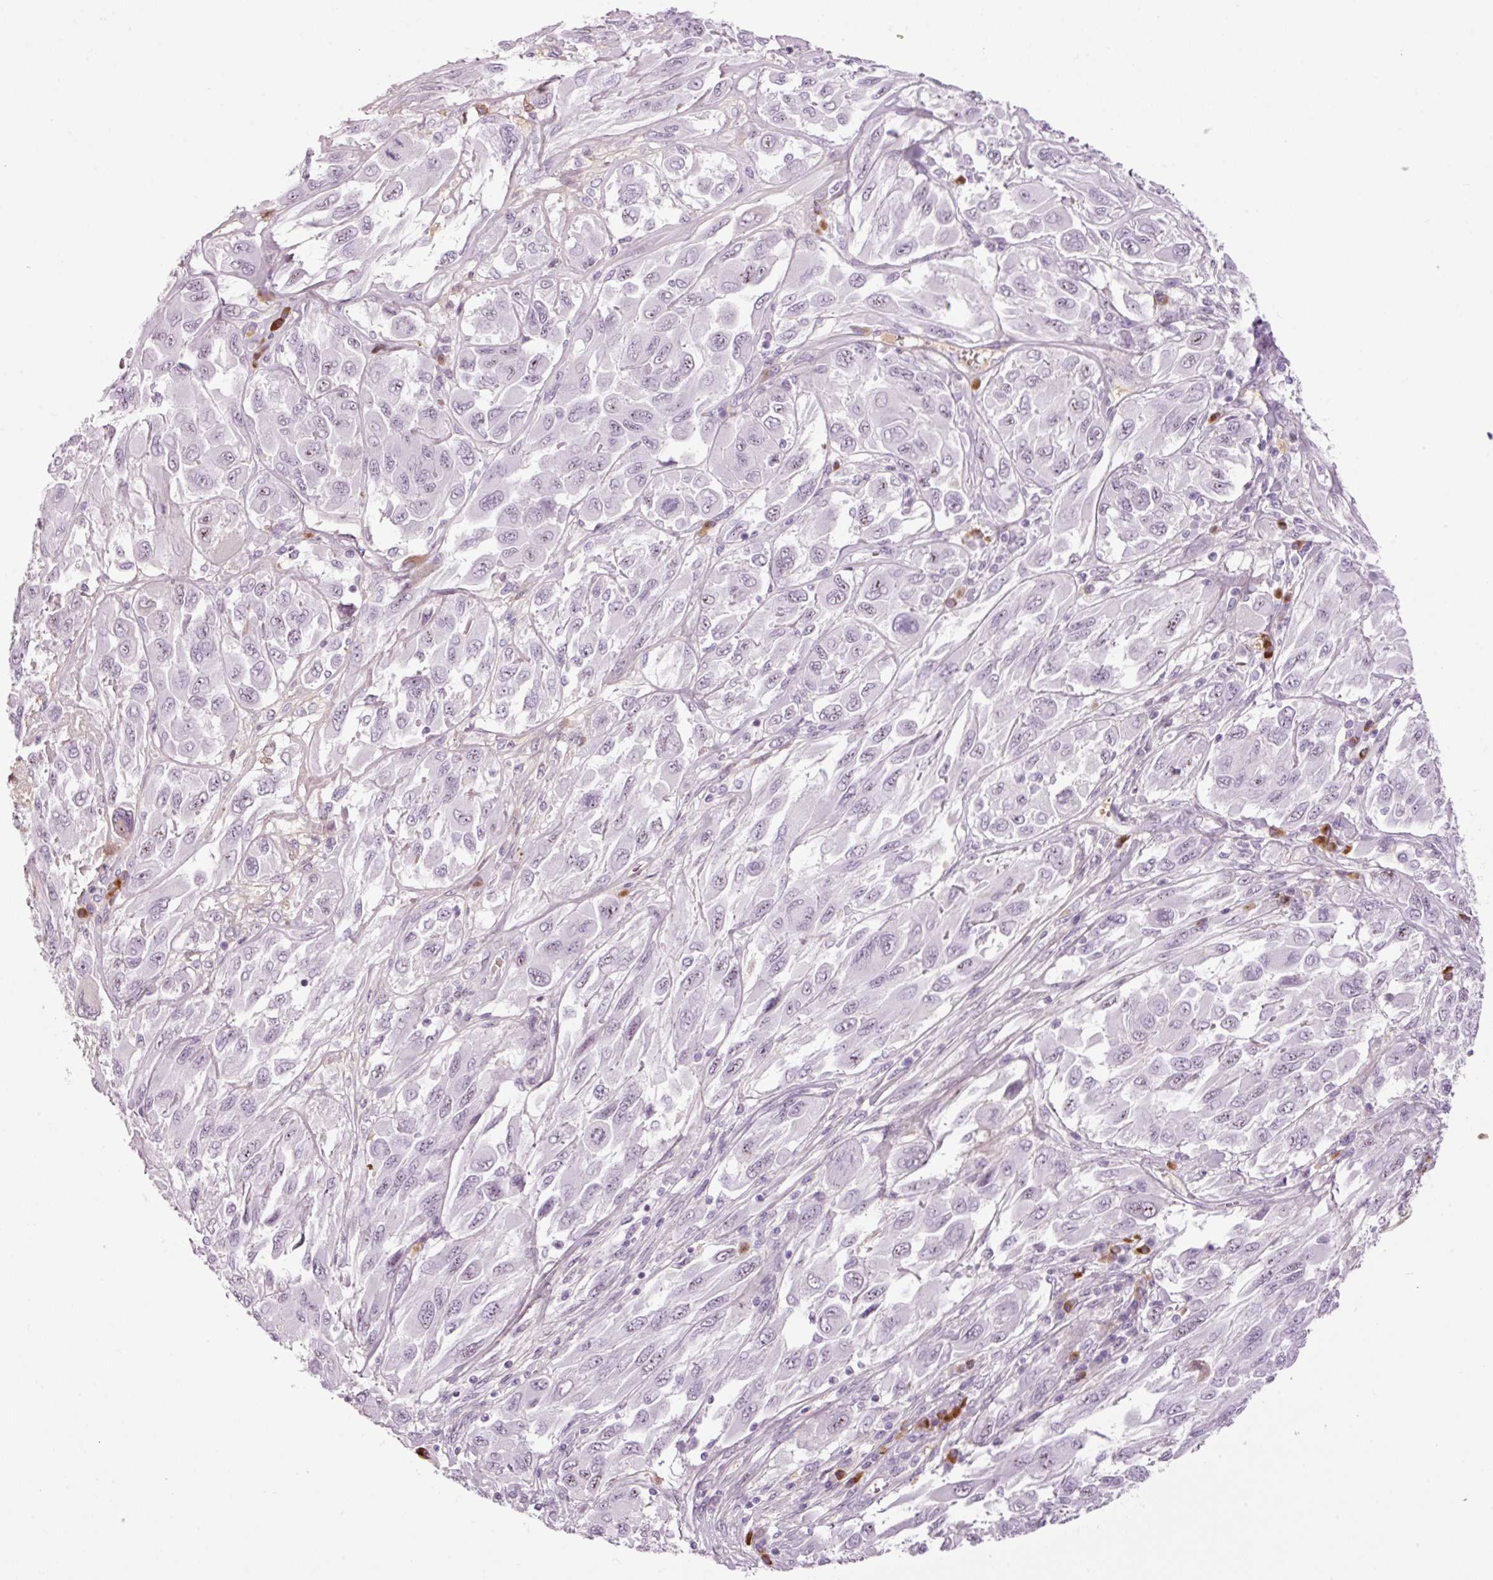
{"staining": {"intensity": "negative", "quantity": "none", "location": "none"}, "tissue": "melanoma", "cell_type": "Tumor cells", "image_type": "cancer", "snomed": [{"axis": "morphology", "description": "Malignant melanoma, NOS"}, {"axis": "topography", "description": "Skin"}], "caption": "The immunohistochemistry (IHC) image has no significant positivity in tumor cells of melanoma tissue.", "gene": "KLF1", "patient": {"sex": "female", "age": 91}}